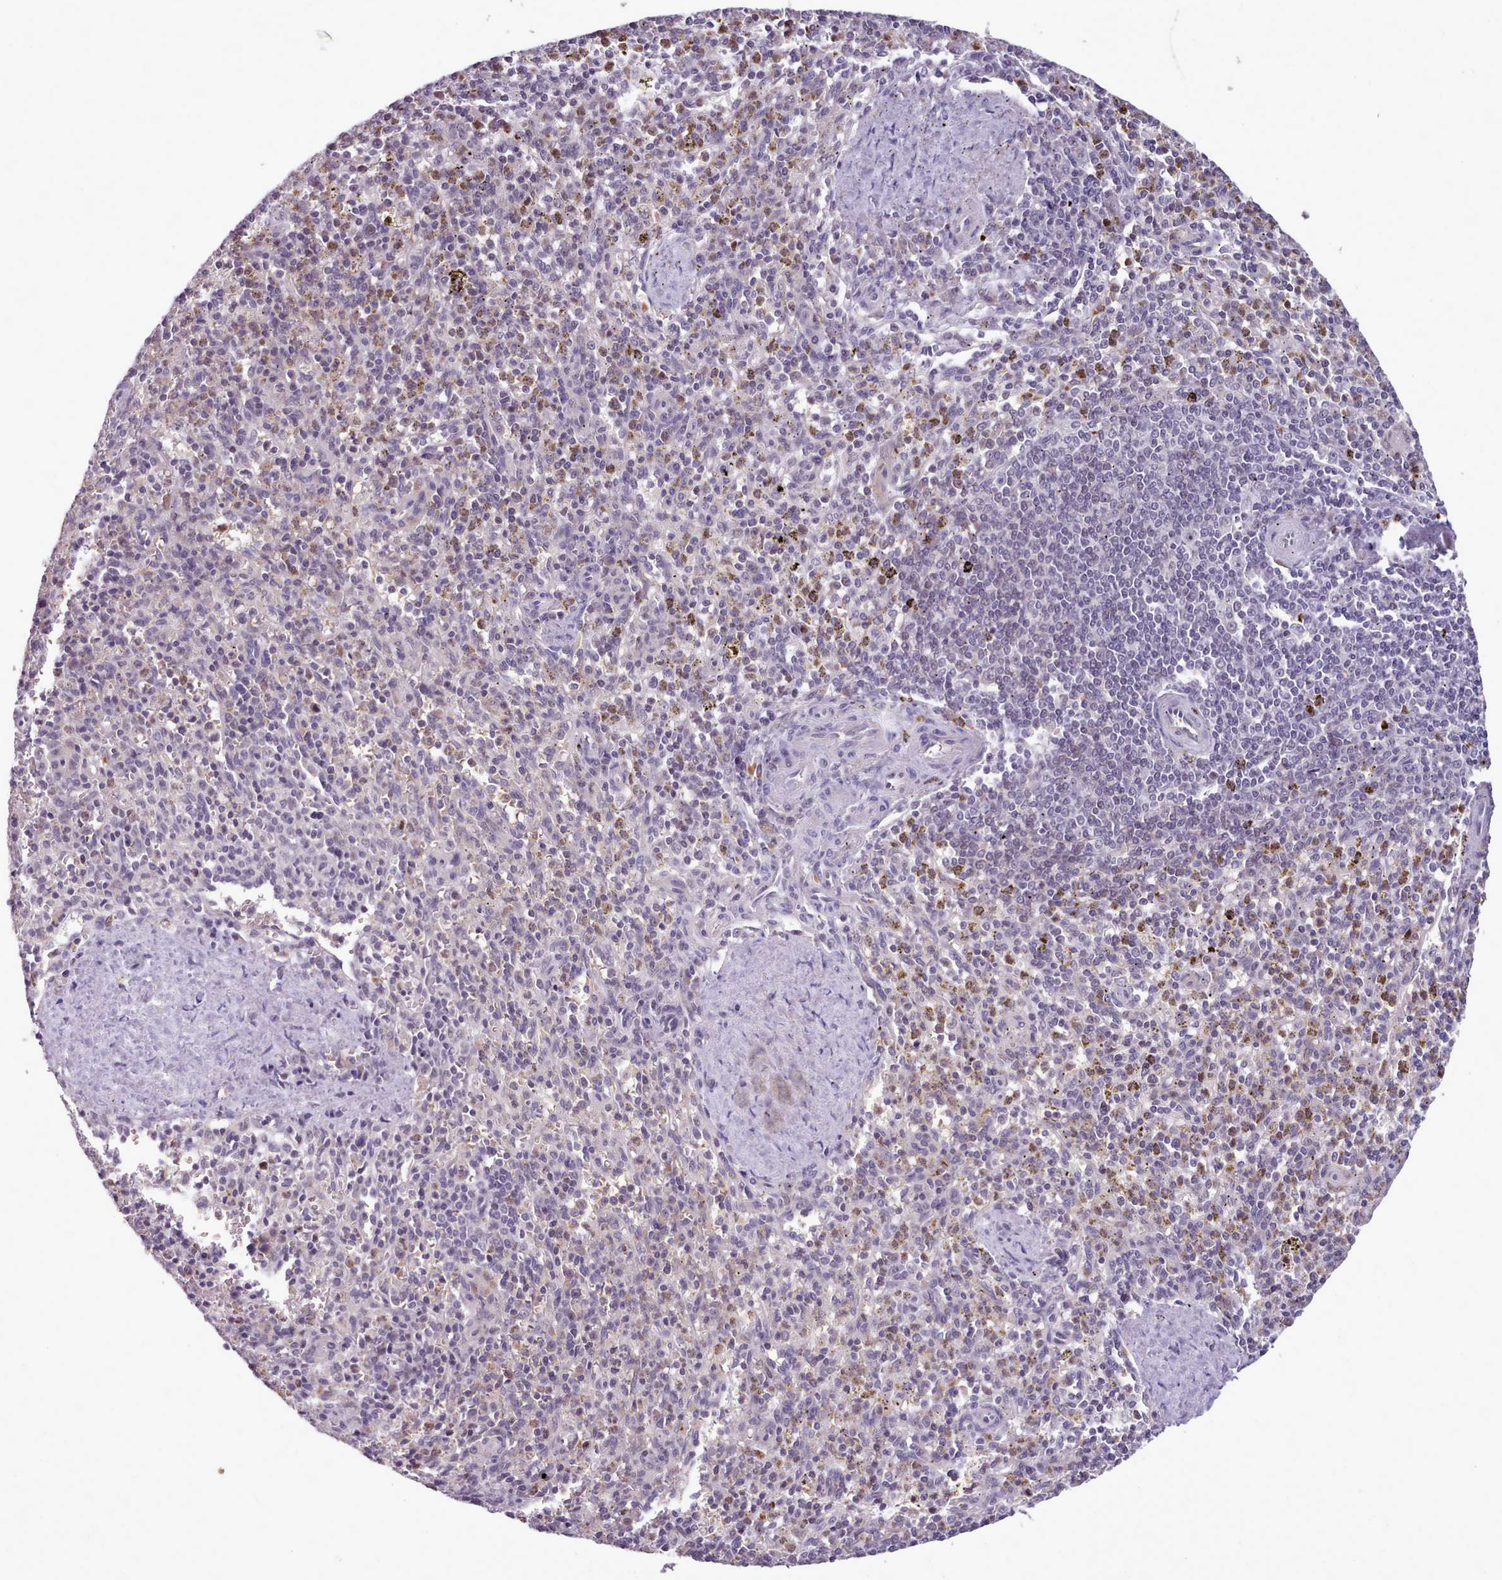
{"staining": {"intensity": "moderate", "quantity": "<25%", "location": "cytoplasmic/membranous"}, "tissue": "spleen", "cell_type": "Cells in red pulp", "image_type": "normal", "snomed": [{"axis": "morphology", "description": "Normal tissue, NOS"}, {"axis": "topography", "description": "Spleen"}], "caption": "Spleen was stained to show a protein in brown. There is low levels of moderate cytoplasmic/membranous expression in about <25% of cells in red pulp. Using DAB (brown) and hematoxylin (blue) stains, captured at high magnification using brightfield microscopy.", "gene": "KCTD16", "patient": {"sex": "male", "age": 72}}